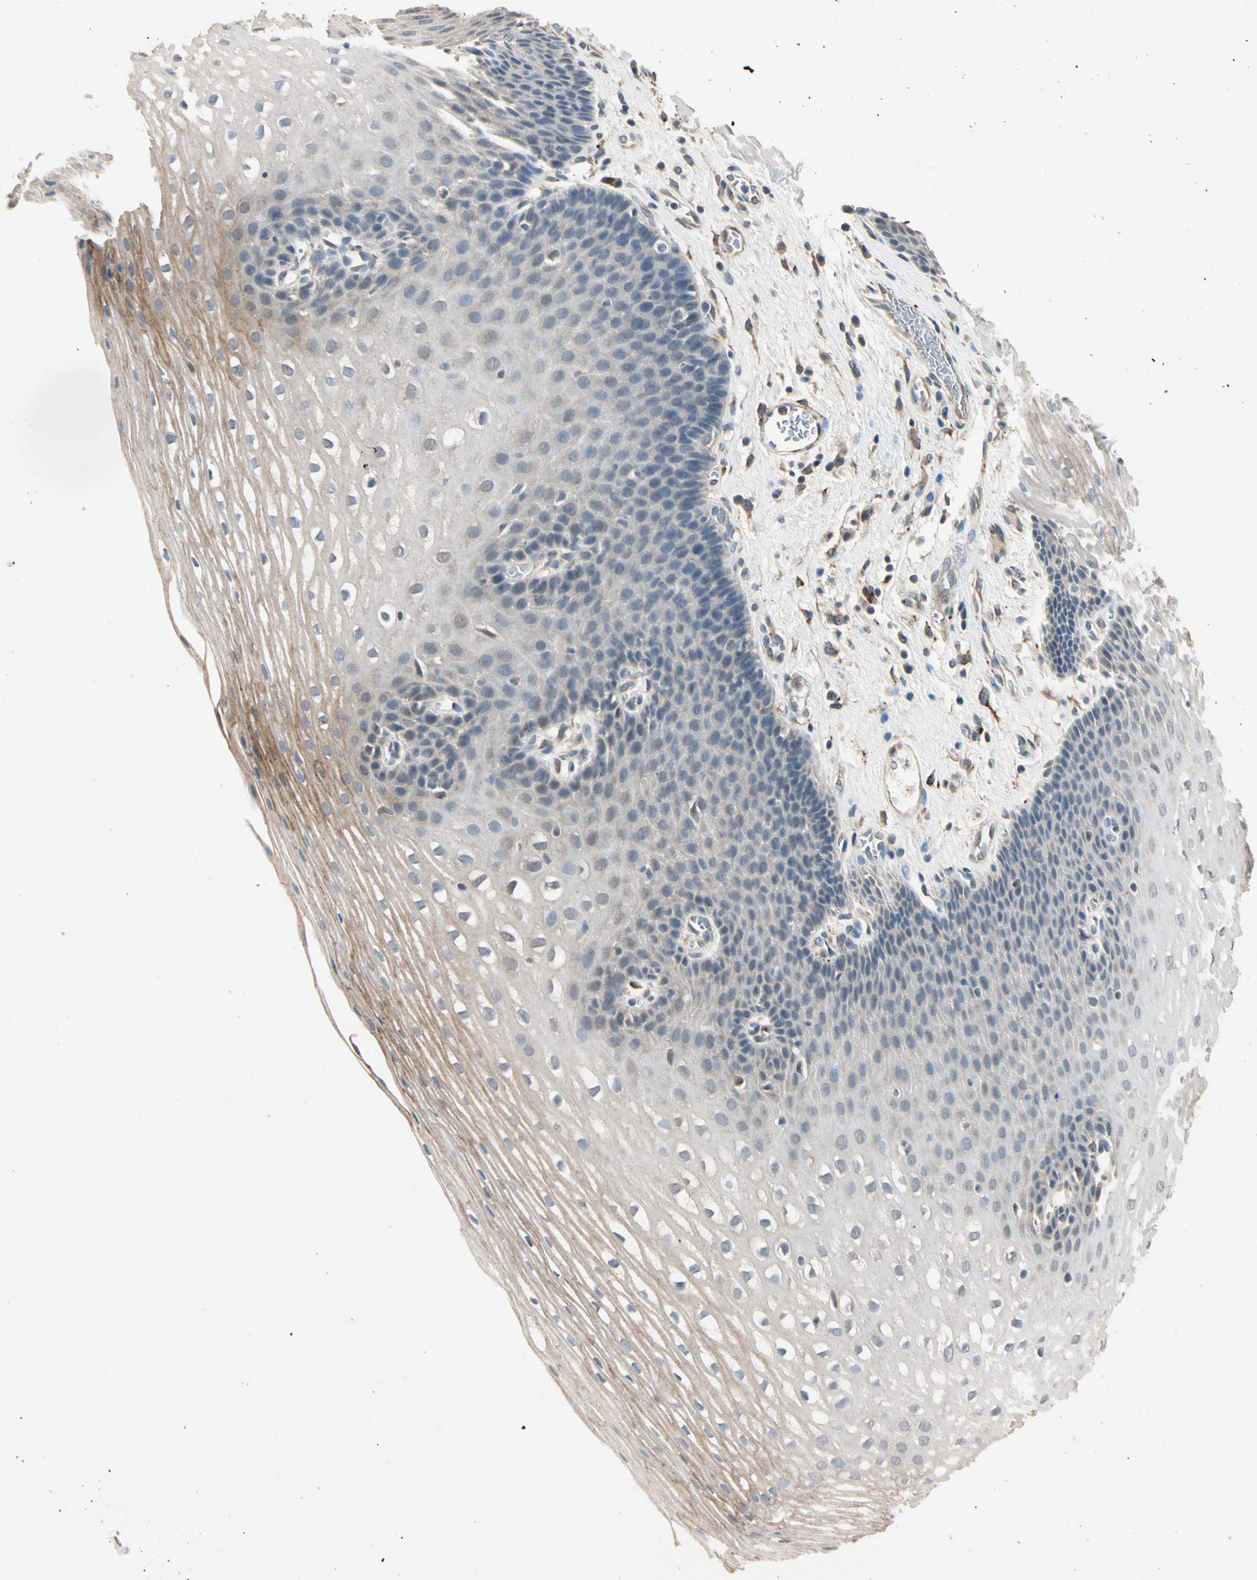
{"staining": {"intensity": "weak", "quantity": "25%-75%", "location": "cytoplasmic/membranous"}, "tissue": "esophagus", "cell_type": "Squamous epithelial cells", "image_type": "normal", "snomed": [{"axis": "morphology", "description": "Normal tissue, NOS"}, {"axis": "topography", "description": "Esophagus"}], "caption": "Protein staining of benign esophagus reveals weak cytoplasmic/membranous expression in about 25%-75% of squamous epithelial cells. Using DAB (3,3'-diaminobenzidine) (brown) and hematoxylin (blue) stains, captured at high magnification using brightfield microscopy.", "gene": "TASOR", "patient": {"sex": "male", "age": 48}}